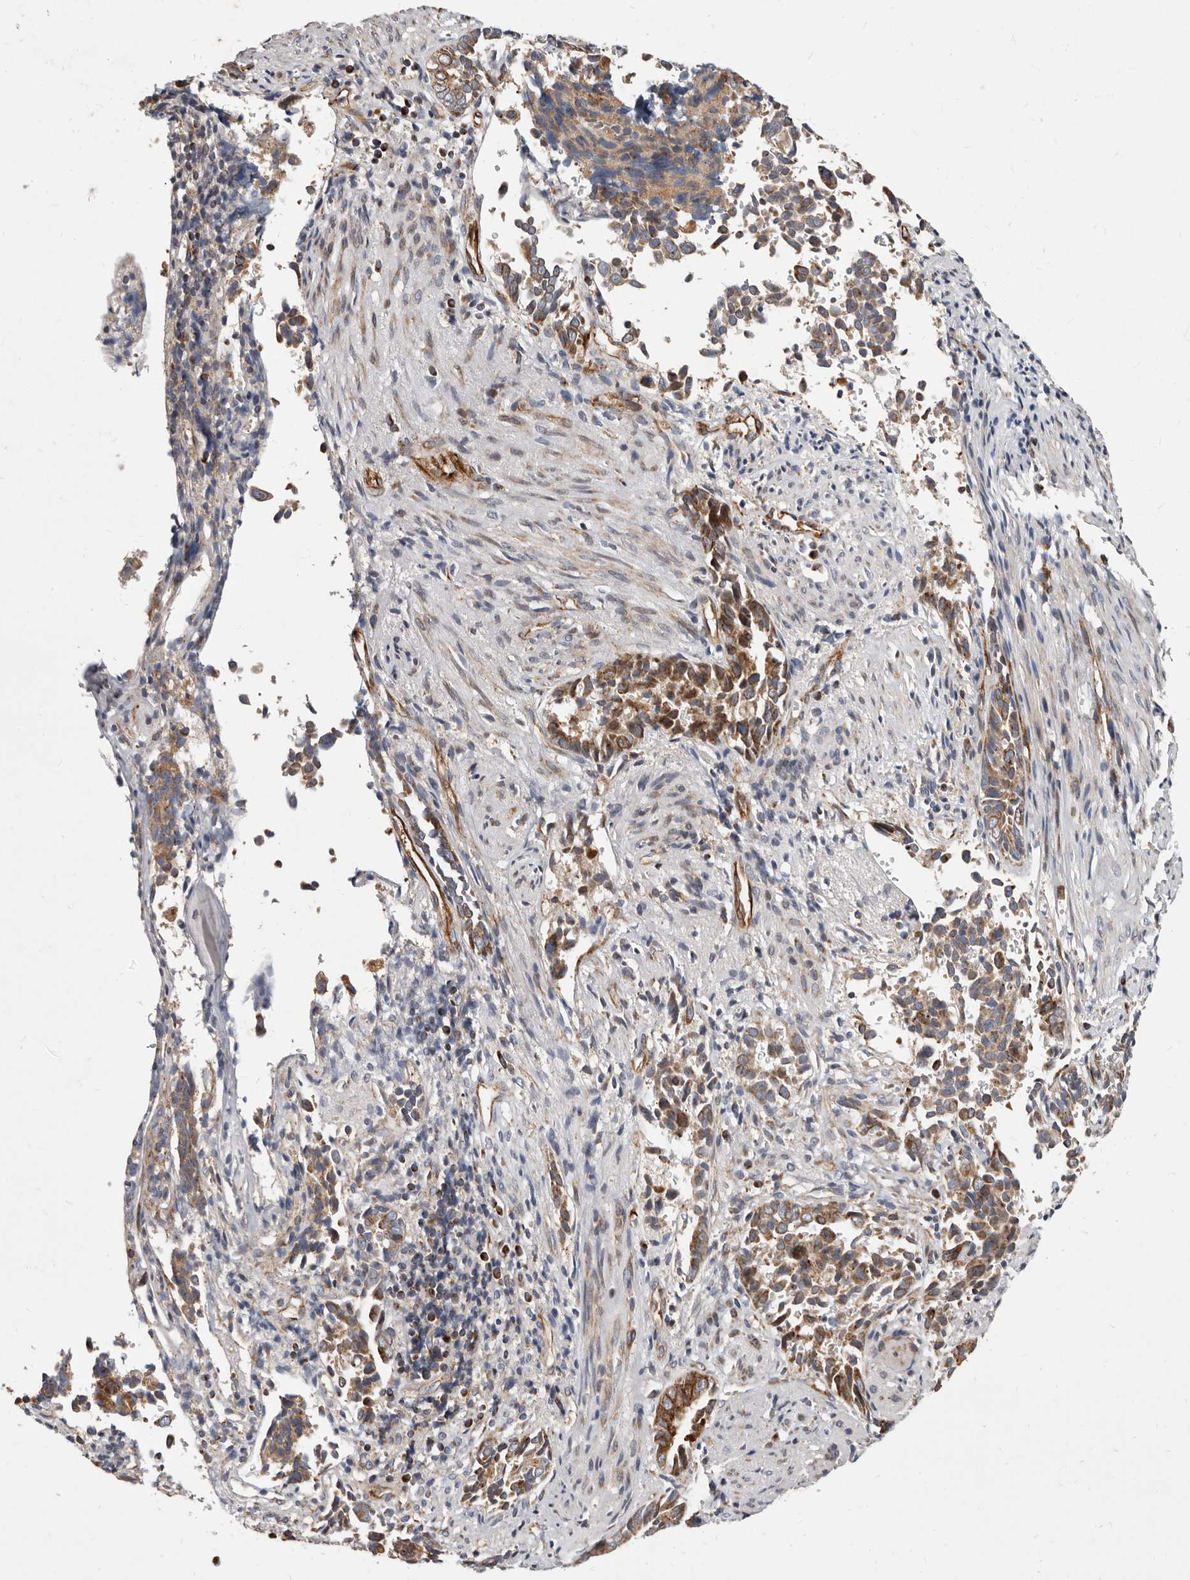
{"staining": {"intensity": "moderate", "quantity": ">75%", "location": "cytoplasmic/membranous"}, "tissue": "liver cancer", "cell_type": "Tumor cells", "image_type": "cancer", "snomed": [{"axis": "morphology", "description": "Cholangiocarcinoma"}, {"axis": "topography", "description": "Liver"}], "caption": "This is a histology image of immunohistochemistry staining of liver cancer (cholangiocarcinoma), which shows moderate staining in the cytoplasmic/membranous of tumor cells.", "gene": "TIMM17B", "patient": {"sex": "female", "age": 79}}